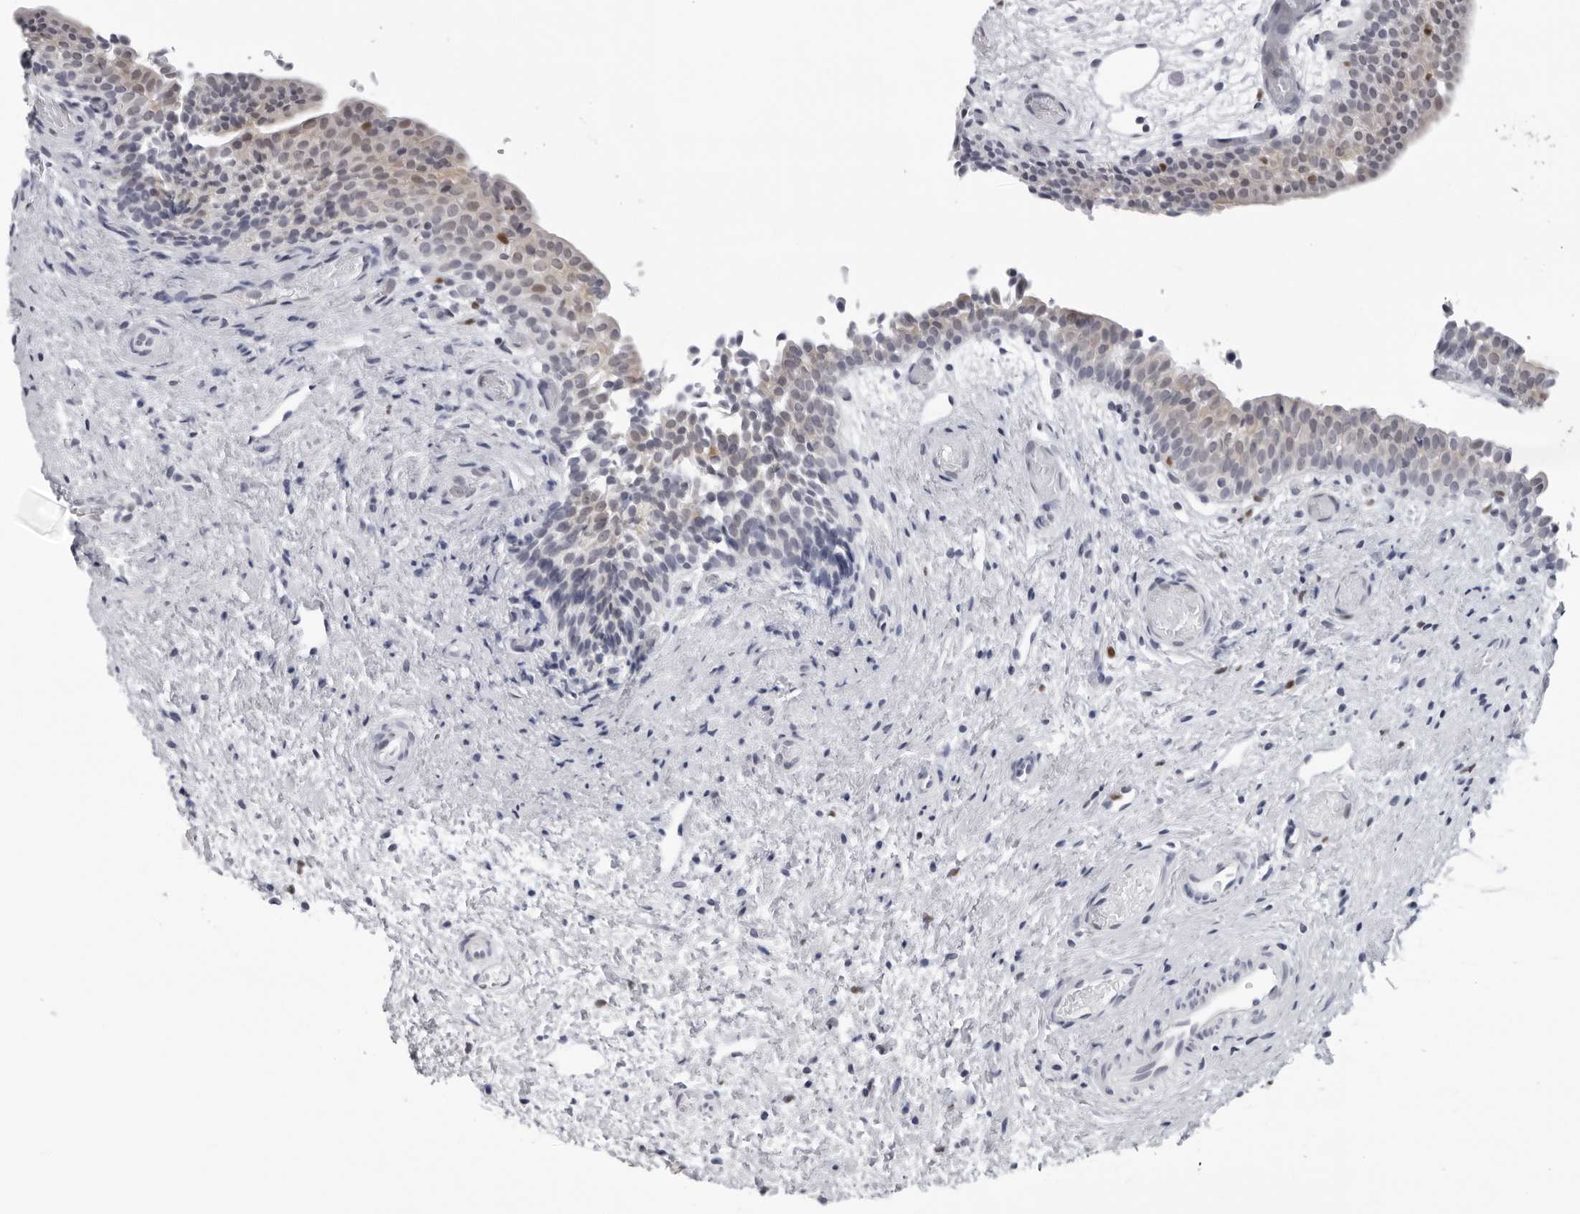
{"staining": {"intensity": "strong", "quantity": "<25%", "location": "cytoplasmic/membranous,nuclear"}, "tissue": "urinary bladder", "cell_type": "Urothelial cells", "image_type": "normal", "snomed": [{"axis": "morphology", "description": "Normal tissue, NOS"}, {"axis": "topography", "description": "Urinary bladder"}], "caption": "Immunohistochemistry photomicrograph of normal urinary bladder: urinary bladder stained using immunohistochemistry shows medium levels of strong protein expression localized specifically in the cytoplasmic/membranous,nuclear of urothelial cells, appearing as a cytoplasmic/membranous,nuclear brown color.", "gene": "CPT2", "patient": {"sex": "male", "age": 1}}